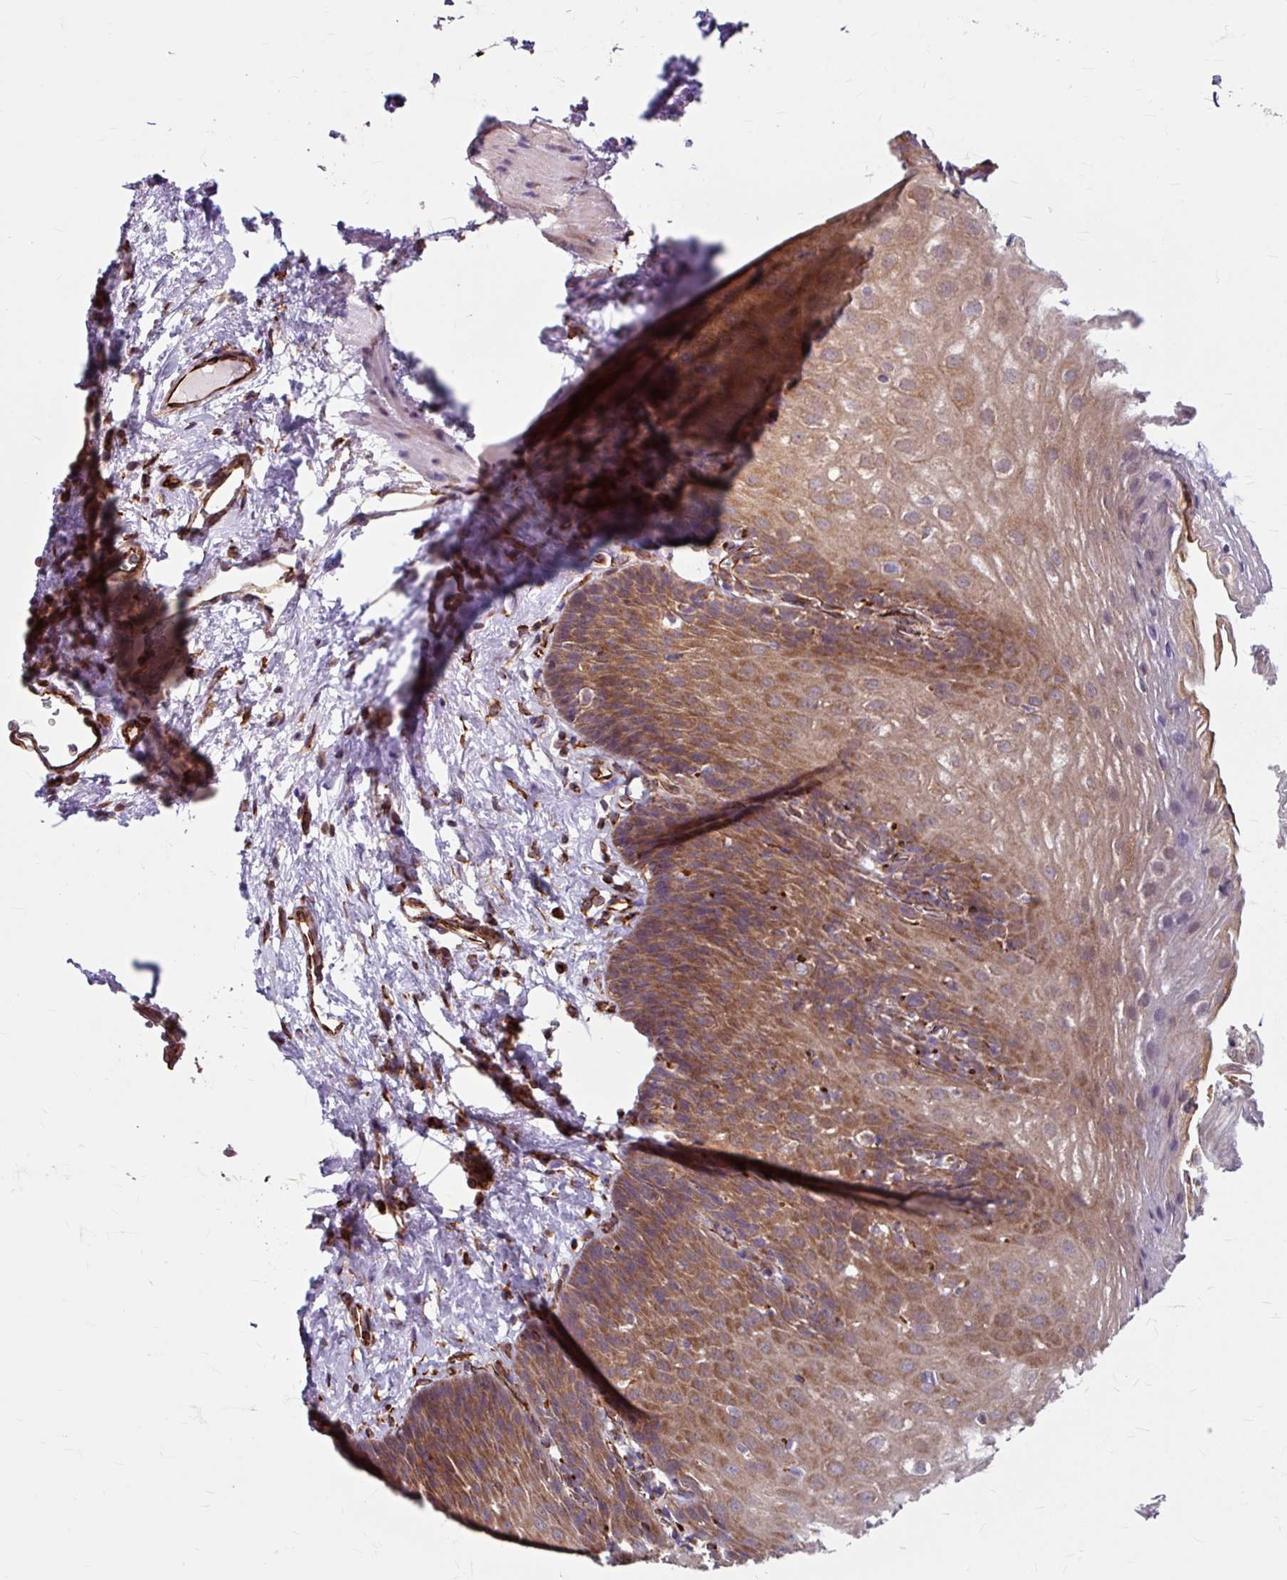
{"staining": {"intensity": "moderate", "quantity": ">75%", "location": "cytoplasmic/membranous"}, "tissue": "esophagus", "cell_type": "Squamous epithelial cells", "image_type": "normal", "snomed": [{"axis": "morphology", "description": "Normal tissue, NOS"}, {"axis": "topography", "description": "Esophagus"}], "caption": "Squamous epithelial cells display moderate cytoplasmic/membranous positivity in approximately >75% of cells in benign esophagus. The protein of interest is stained brown, and the nuclei are stained in blue (DAB (3,3'-diaminobenzidine) IHC with brightfield microscopy, high magnification).", "gene": "DAAM2", "patient": {"sex": "female", "age": 61}}